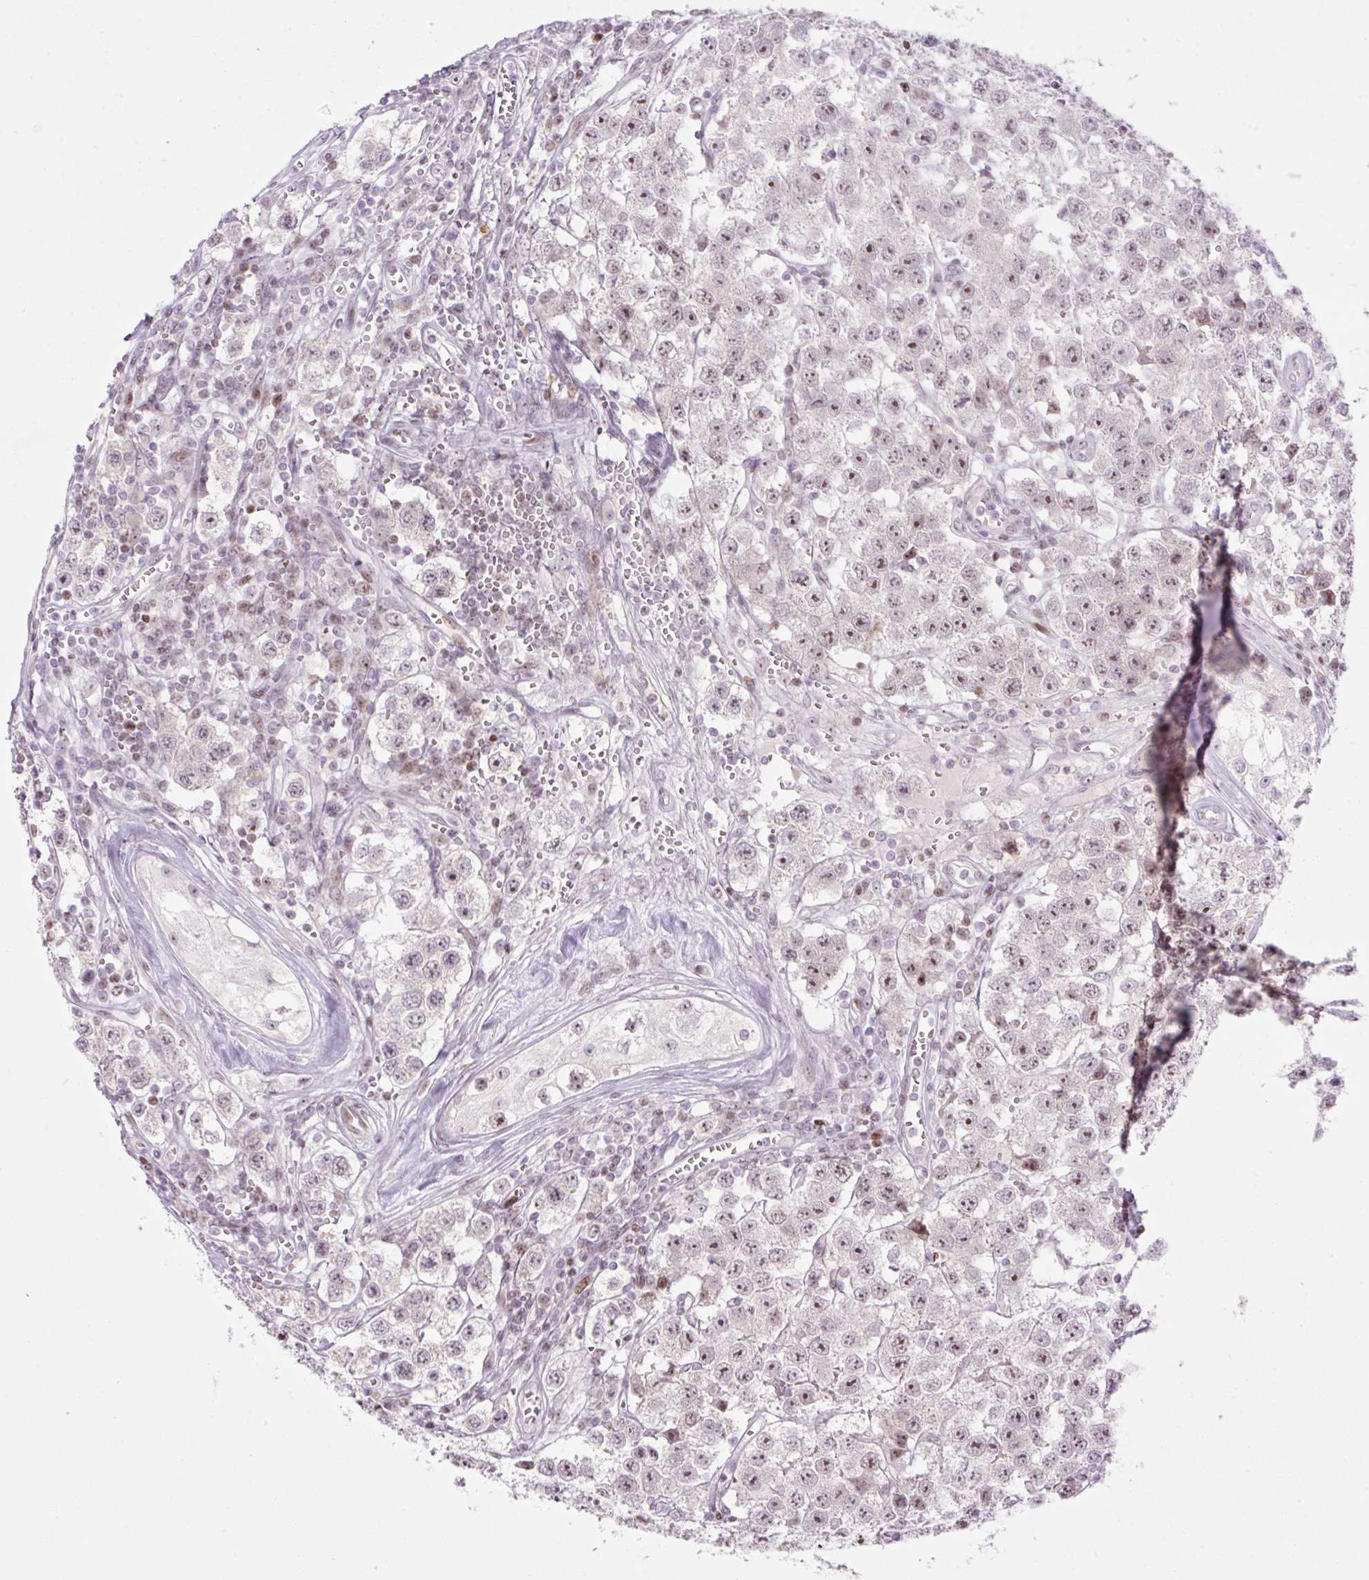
{"staining": {"intensity": "moderate", "quantity": "<25%", "location": "nuclear"}, "tissue": "testis cancer", "cell_type": "Tumor cells", "image_type": "cancer", "snomed": [{"axis": "morphology", "description": "Seminoma, NOS"}, {"axis": "topography", "description": "Testis"}], "caption": "Protein staining of testis seminoma tissue reveals moderate nuclear expression in about <25% of tumor cells.", "gene": "ZNF417", "patient": {"sex": "male", "age": 34}}